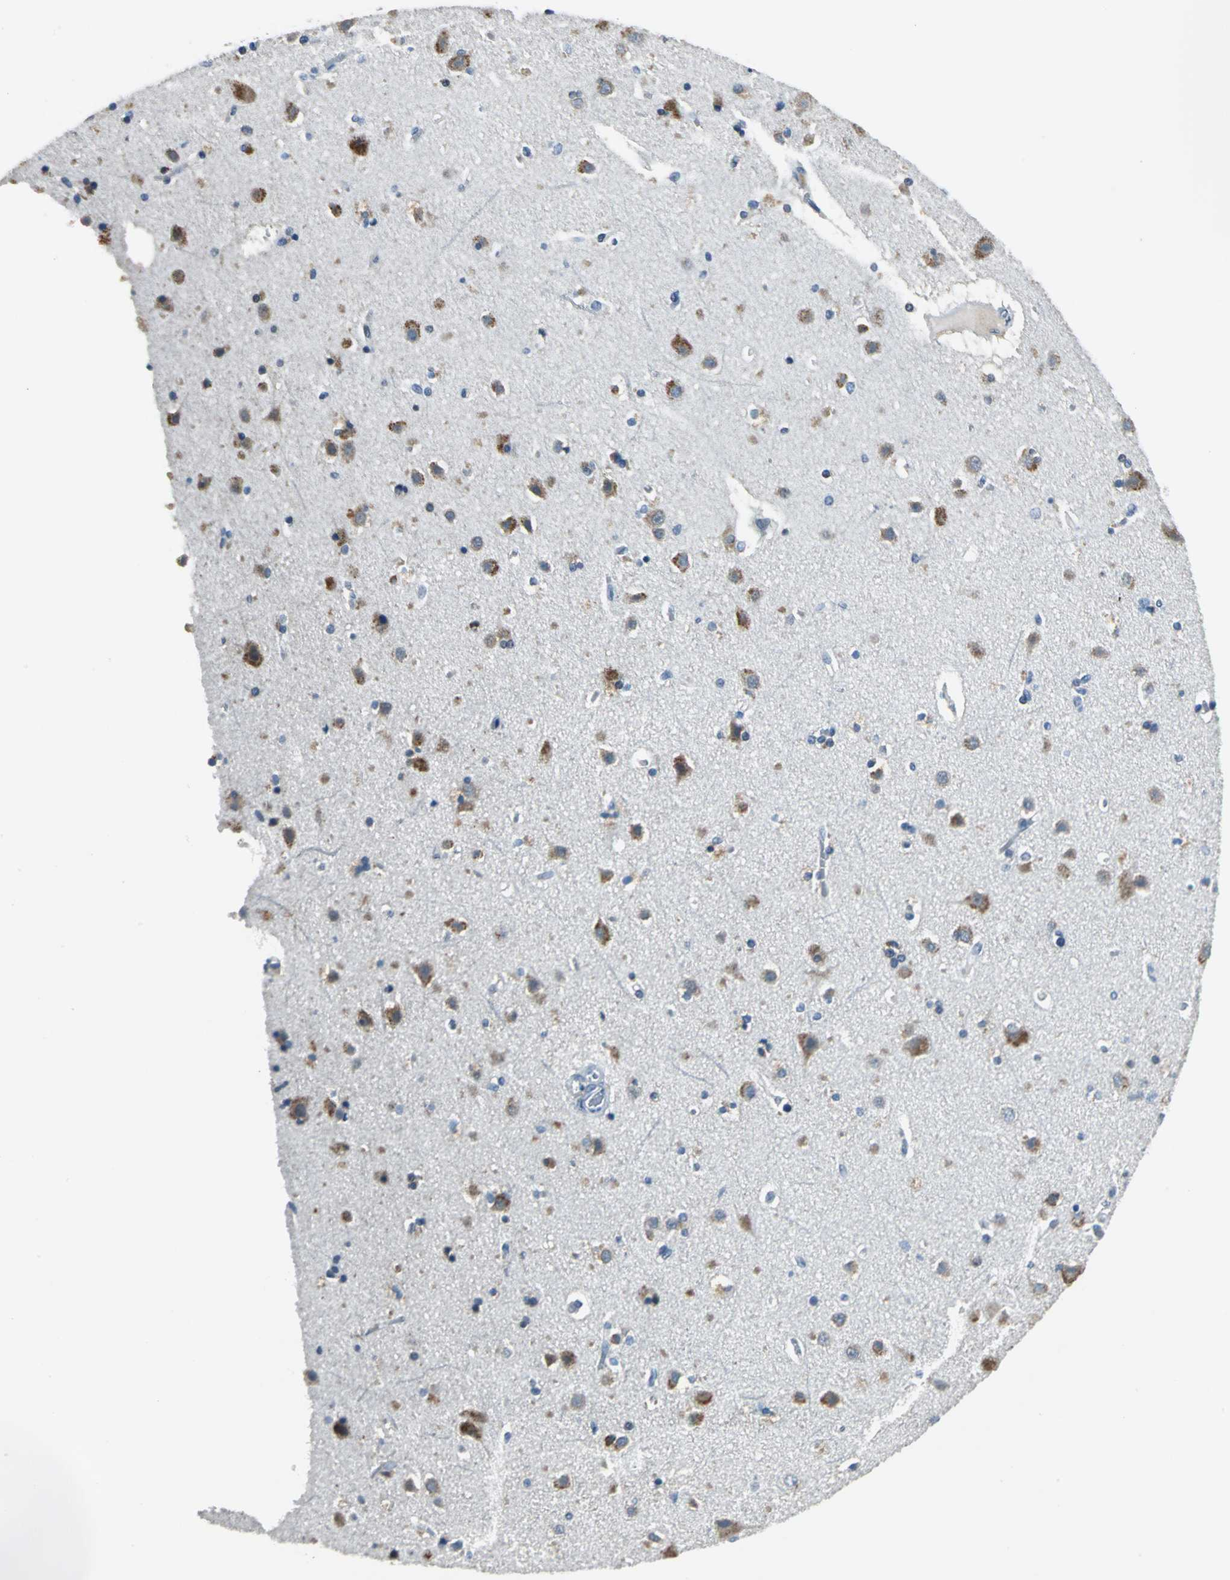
{"staining": {"intensity": "negative", "quantity": "none", "location": "none"}, "tissue": "cerebral cortex", "cell_type": "Endothelial cells", "image_type": "normal", "snomed": [{"axis": "morphology", "description": "Normal tissue, NOS"}, {"axis": "topography", "description": "Cerebral cortex"}], "caption": "The micrograph exhibits no significant expression in endothelial cells of cerebral cortex.", "gene": "ZNF415", "patient": {"sex": "female", "age": 54}}